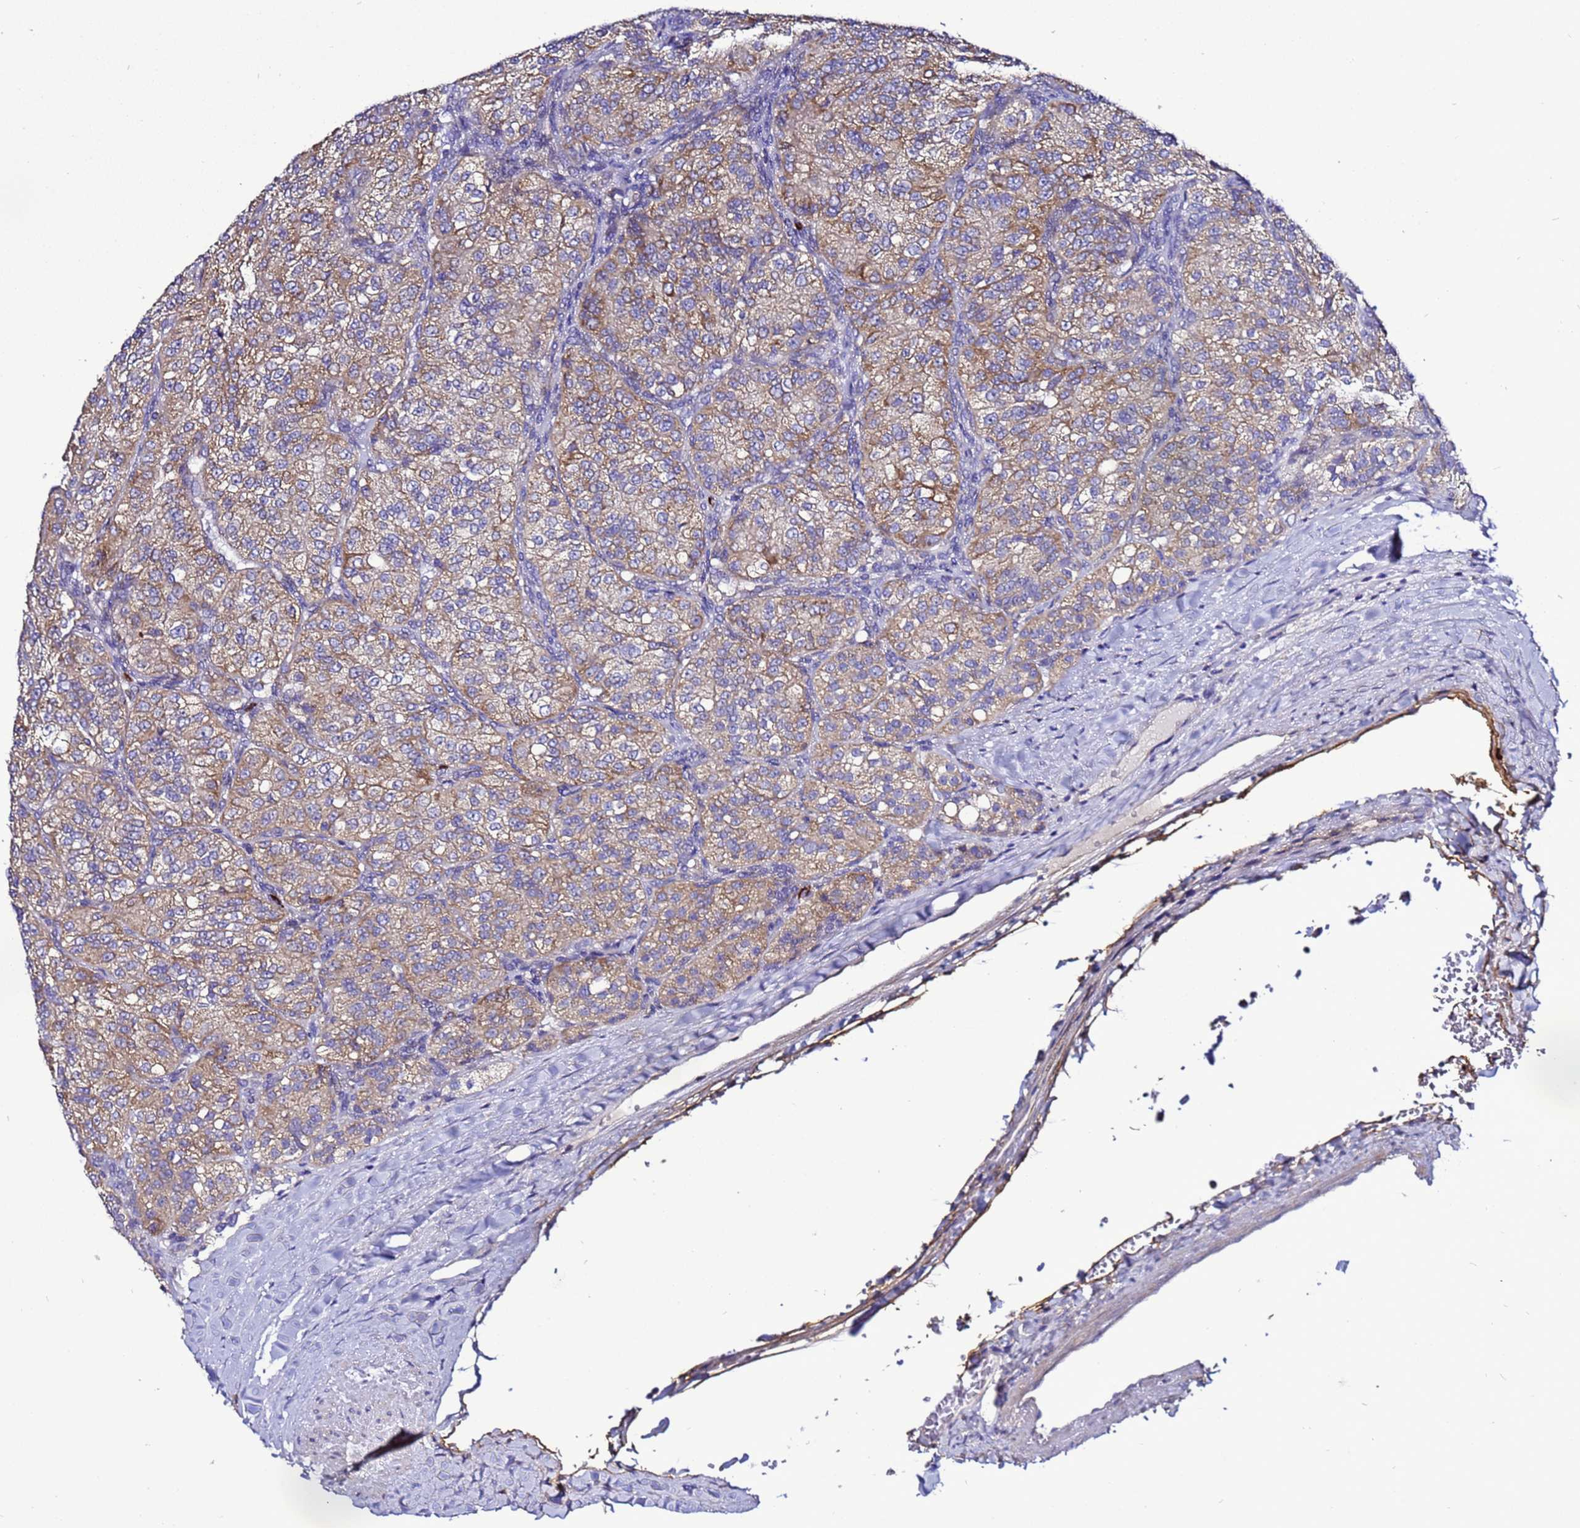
{"staining": {"intensity": "moderate", "quantity": "25%-75%", "location": "cytoplasmic/membranous"}, "tissue": "renal cancer", "cell_type": "Tumor cells", "image_type": "cancer", "snomed": [{"axis": "morphology", "description": "Adenocarcinoma, NOS"}, {"axis": "topography", "description": "Kidney"}], "caption": "Renal cancer tissue exhibits moderate cytoplasmic/membranous expression in about 25%-75% of tumor cells", "gene": "HIGD2A", "patient": {"sex": "female", "age": 63}}